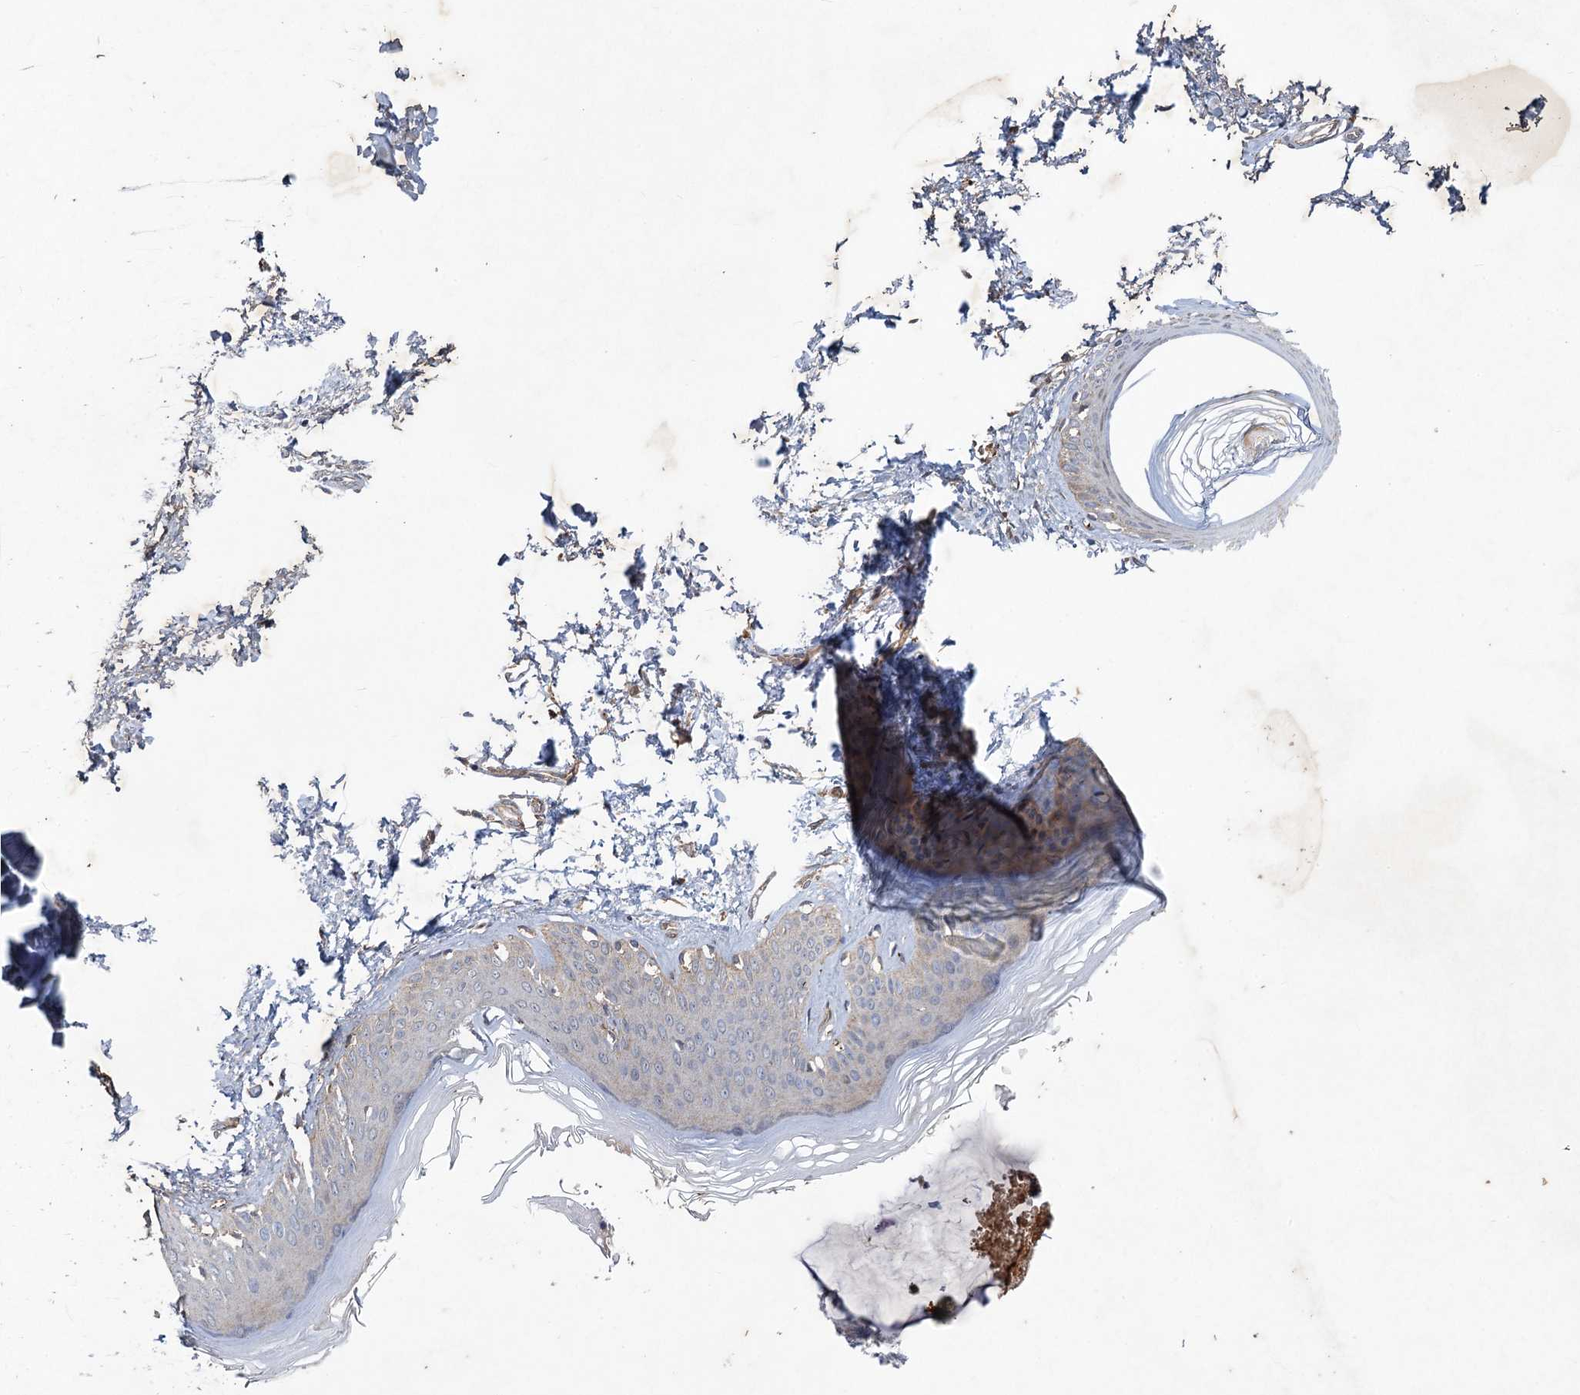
{"staining": {"intensity": "negative", "quantity": "none", "location": "none"}, "tissue": "skin", "cell_type": "Fibroblasts", "image_type": "normal", "snomed": [{"axis": "morphology", "description": "Normal tissue, NOS"}, {"axis": "topography", "description": "Skin"}], "caption": "High power microscopy histopathology image of an immunohistochemistry (IHC) micrograph of normal skin, revealing no significant positivity in fibroblasts.", "gene": "NUDT22", "patient": {"sex": "female", "age": 27}}